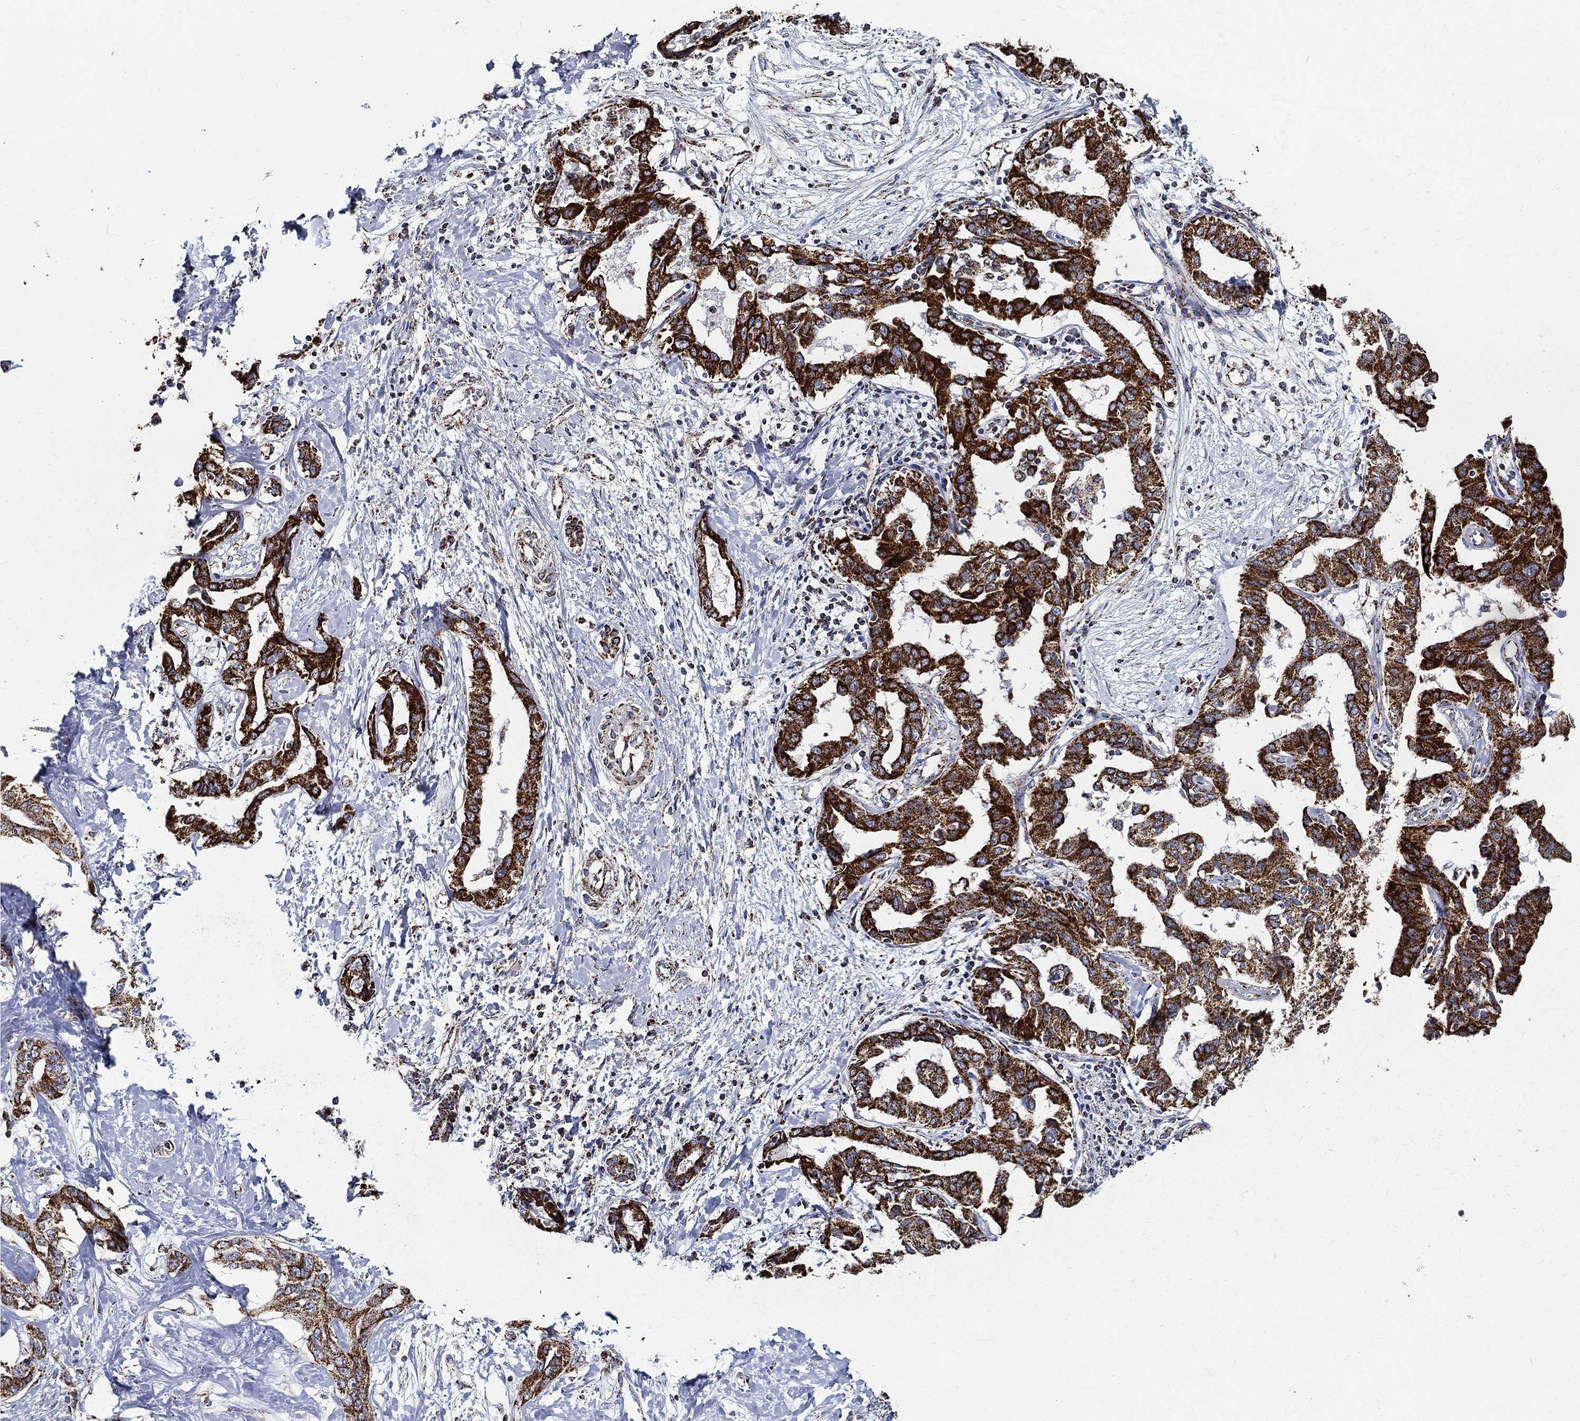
{"staining": {"intensity": "strong", "quantity": ">75%", "location": "cytoplasmic/membranous"}, "tissue": "liver cancer", "cell_type": "Tumor cells", "image_type": "cancer", "snomed": [{"axis": "morphology", "description": "Cholangiocarcinoma"}, {"axis": "topography", "description": "Liver"}], "caption": "Immunohistochemistry image of neoplastic tissue: human liver cholangiocarcinoma stained using immunohistochemistry (IHC) exhibits high levels of strong protein expression localized specifically in the cytoplasmic/membranous of tumor cells, appearing as a cytoplasmic/membranous brown color.", "gene": "NDUFAB1", "patient": {"sex": "male", "age": 59}}